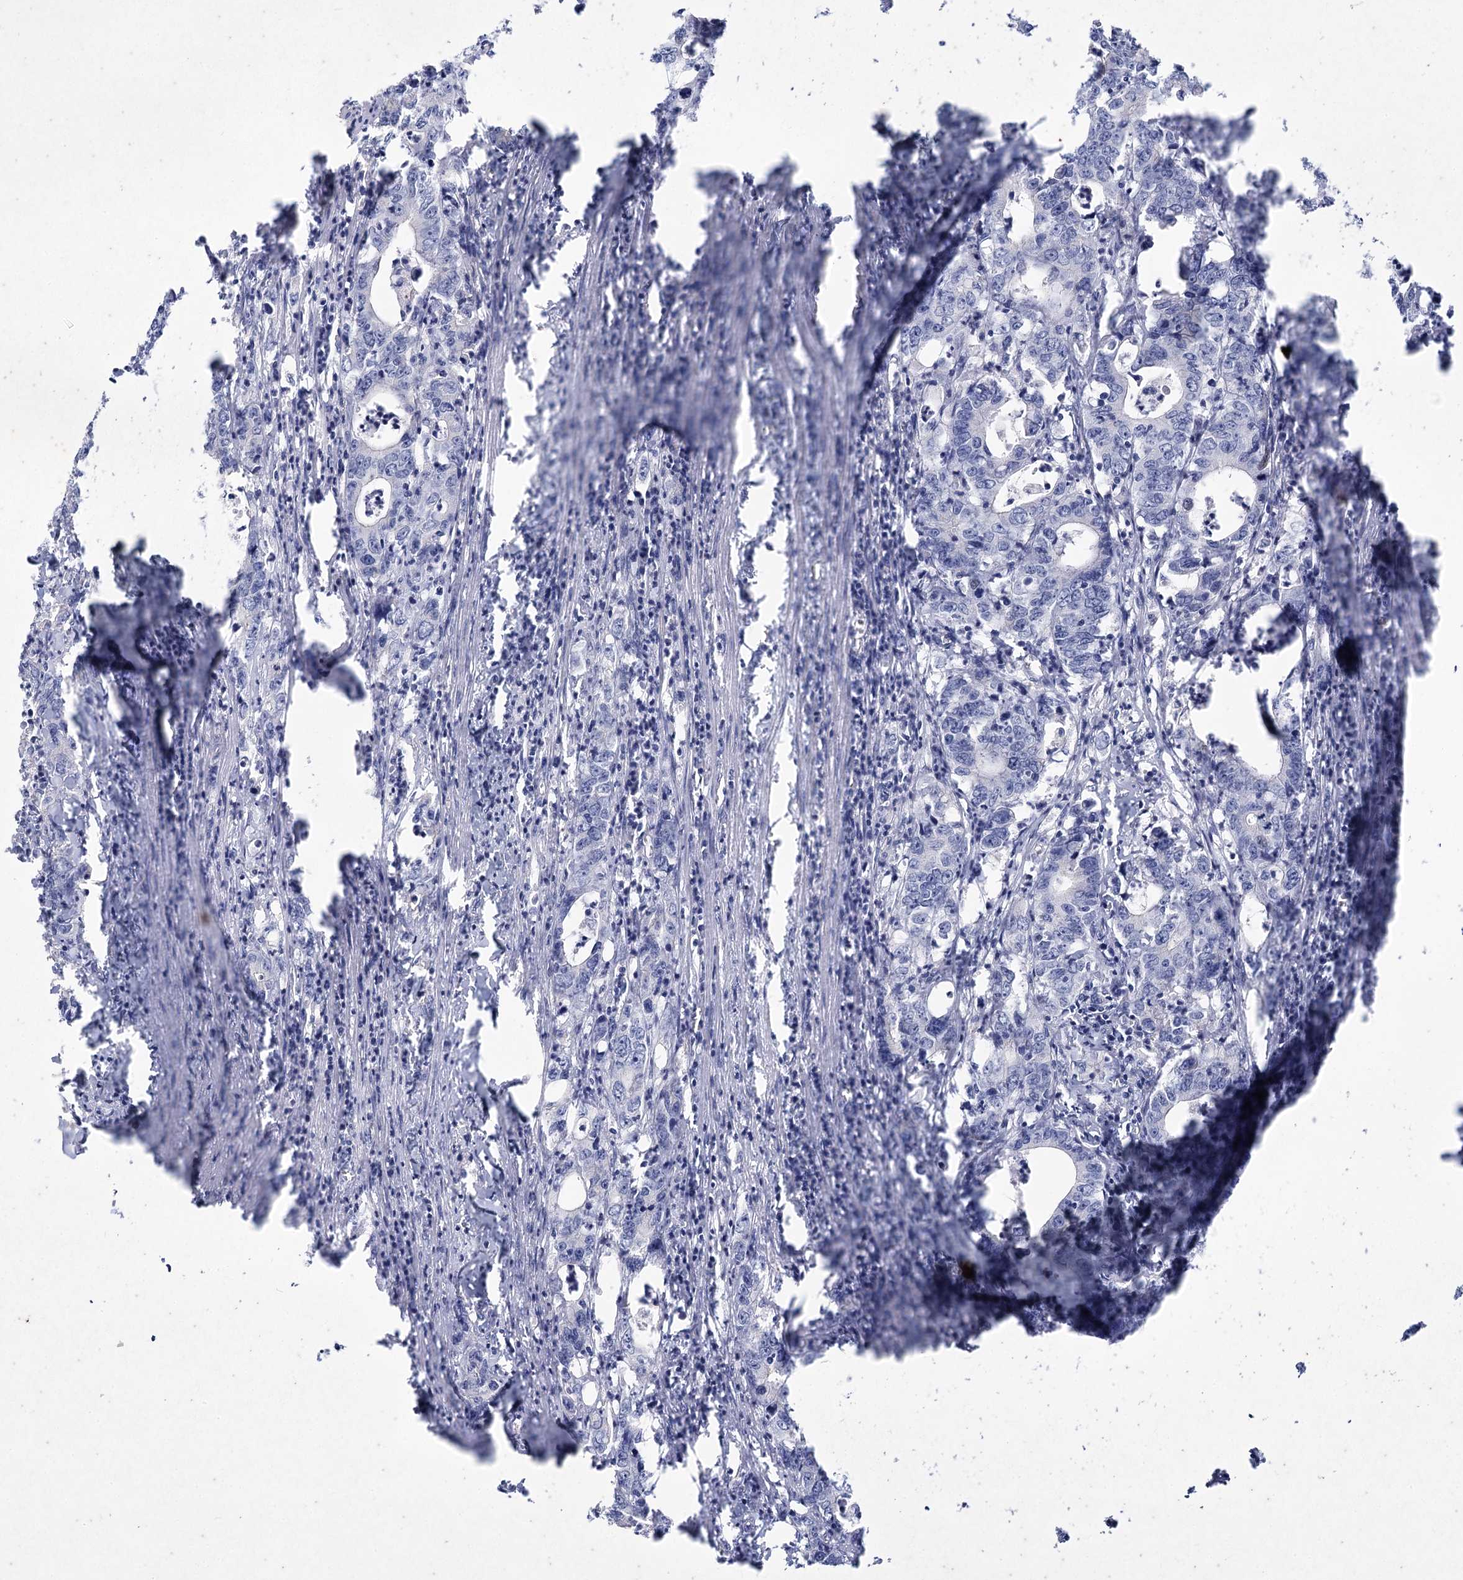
{"staining": {"intensity": "negative", "quantity": "none", "location": "none"}, "tissue": "colorectal cancer", "cell_type": "Tumor cells", "image_type": "cancer", "snomed": [{"axis": "morphology", "description": "Adenocarcinoma, NOS"}, {"axis": "topography", "description": "Colon"}], "caption": "Immunohistochemical staining of human colorectal adenocarcinoma shows no significant staining in tumor cells. Nuclei are stained in blue.", "gene": "LDLRAD3", "patient": {"sex": "female", "age": 75}}